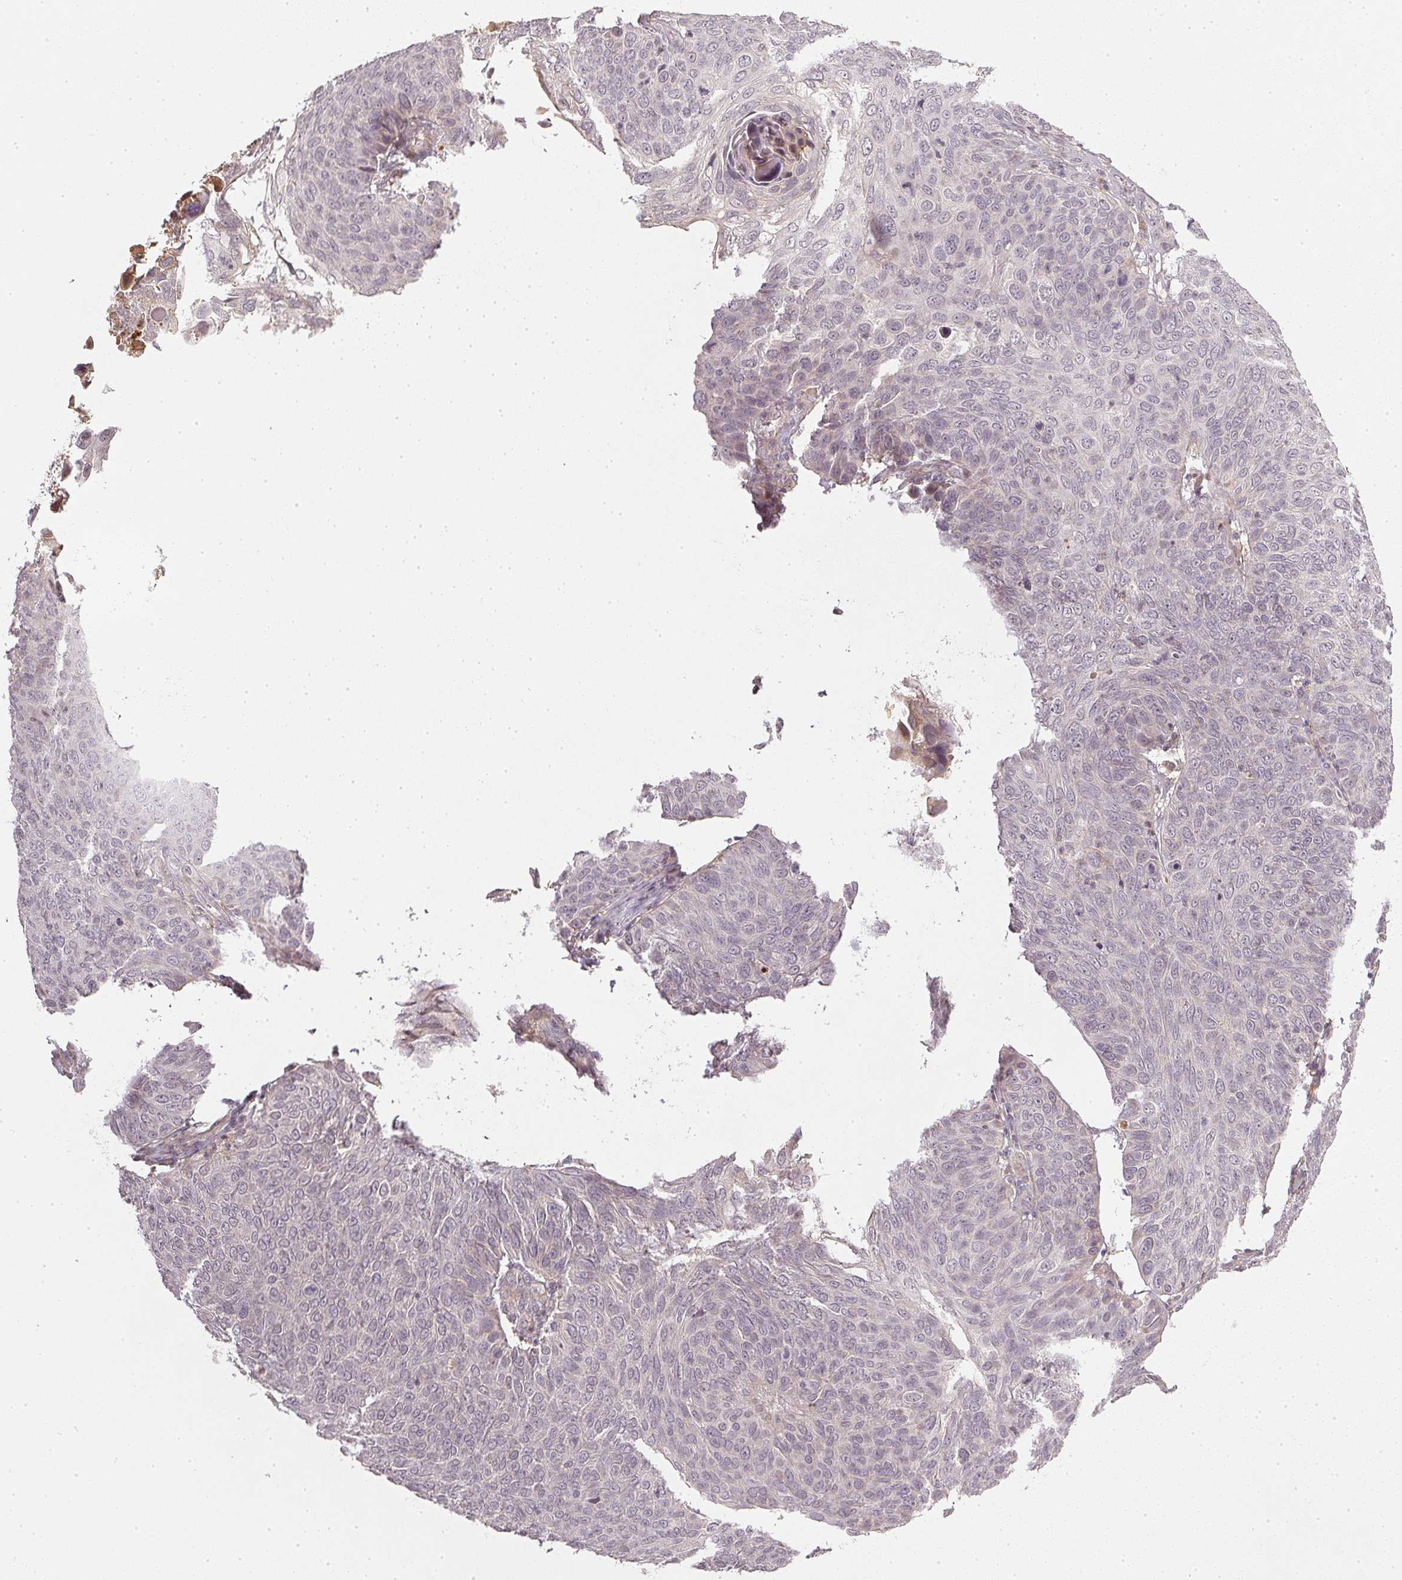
{"staining": {"intensity": "negative", "quantity": "none", "location": "none"}, "tissue": "skin cancer", "cell_type": "Tumor cells", "image_type": "cancer", "snomed": [{"axis": "morphology", "description": "Squamous cell carcinoma, NOS"}, {"axis": "topography", "description": "Skin"}], "caption": "Immunohistochemical staining of skin squamous cell carcinoma displays no significant positivity in tumor cells.", "gene": "SERPINE1", "patient": {"sex": "male", "age": 87}}